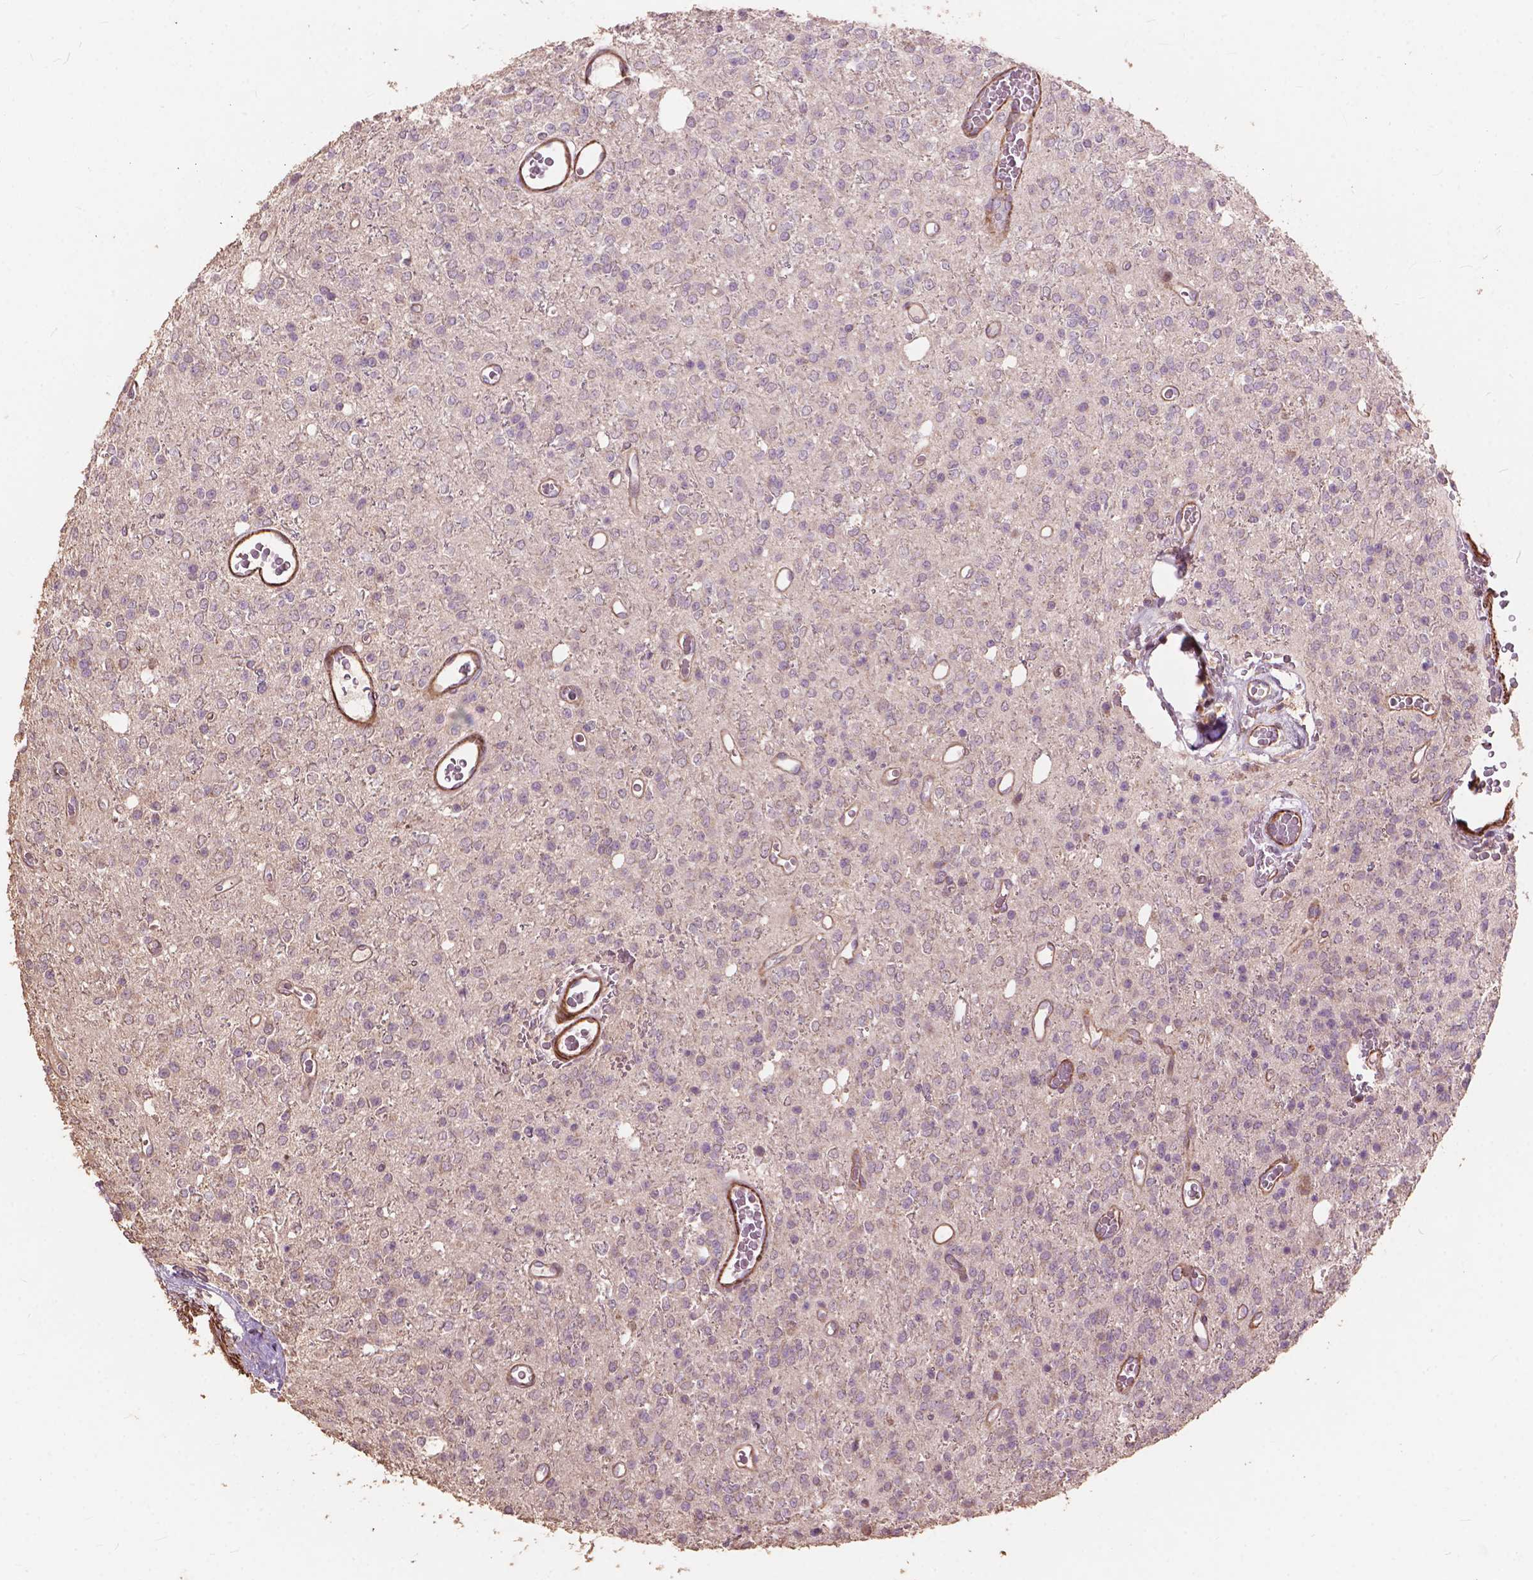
{"staining": {"intensity": "negative", "quantity": "none", "location": "none"}, "tissue": "glioma", "cell_type": "Tumor cells", "image_type": "cancer", "snomed": [{"axis": "morphology", "description": "Glioma, malignant, Low grade"}, {"axis": "topography", "description": "Brain"}], "caption": "Immunohistochemistry (IHC) image of human glioma stained for a protein (brown), which reveals no expression in tumor cells.", "gene": "FNIP1", "patient": {"sex": "female", "age": 45}}